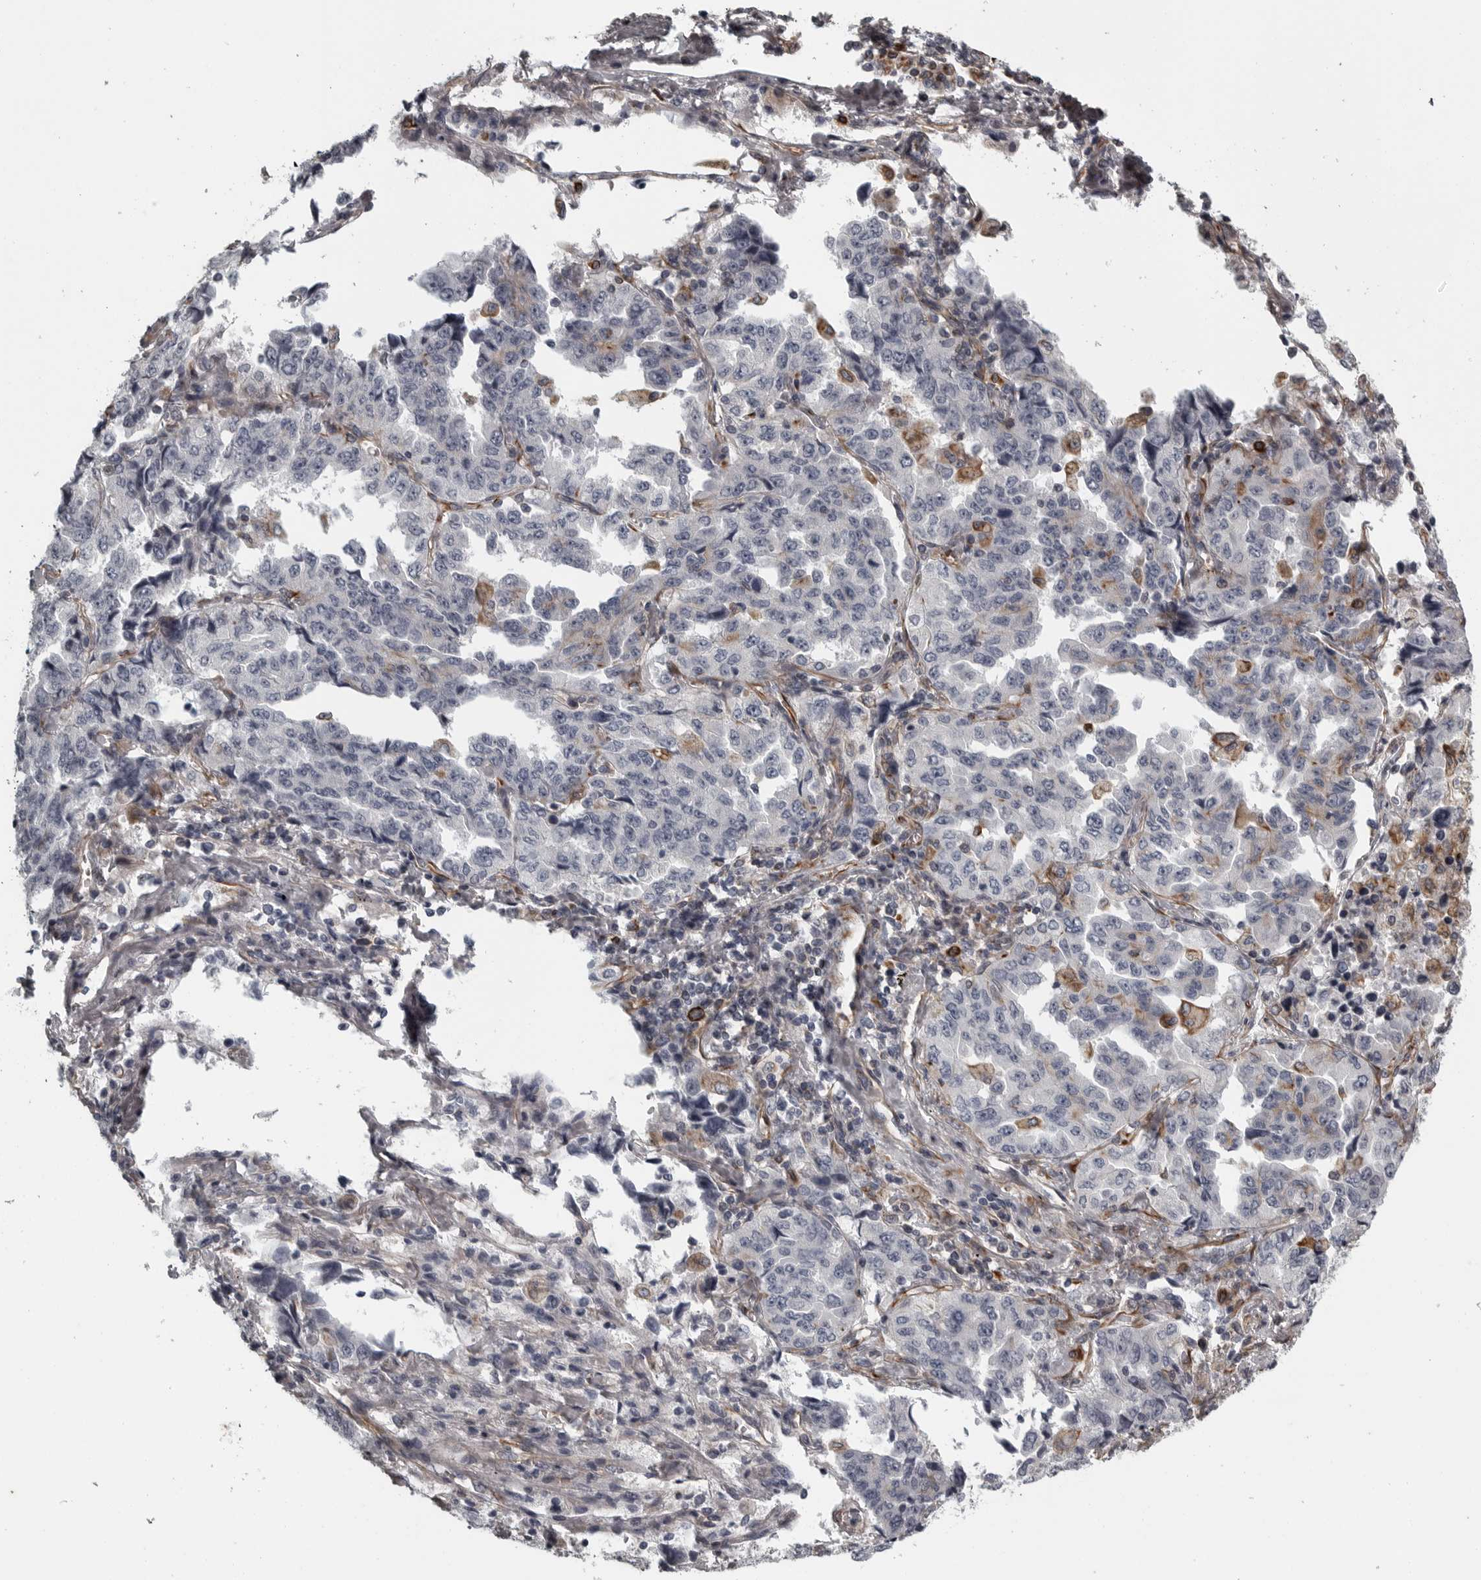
{"staining": {"intensity": "negative", "quantity": "none", "location": "none"}, "tissue": "lung cancer", "cell_type": "Tumor cells", "image_type": "cancer", "snomed": [{"axis": "morphology", "description": "Adenocarcinoma, NOS"}, {"axis": "topography", "description": "Lung"}], "caption": "IHC photomicrograph of lung adenocarcinoma stained for a protein (brown), which shows no staining in tumor cells.", "gene": "FAAP100", "patient": {"sex": "female", "age": 51}}